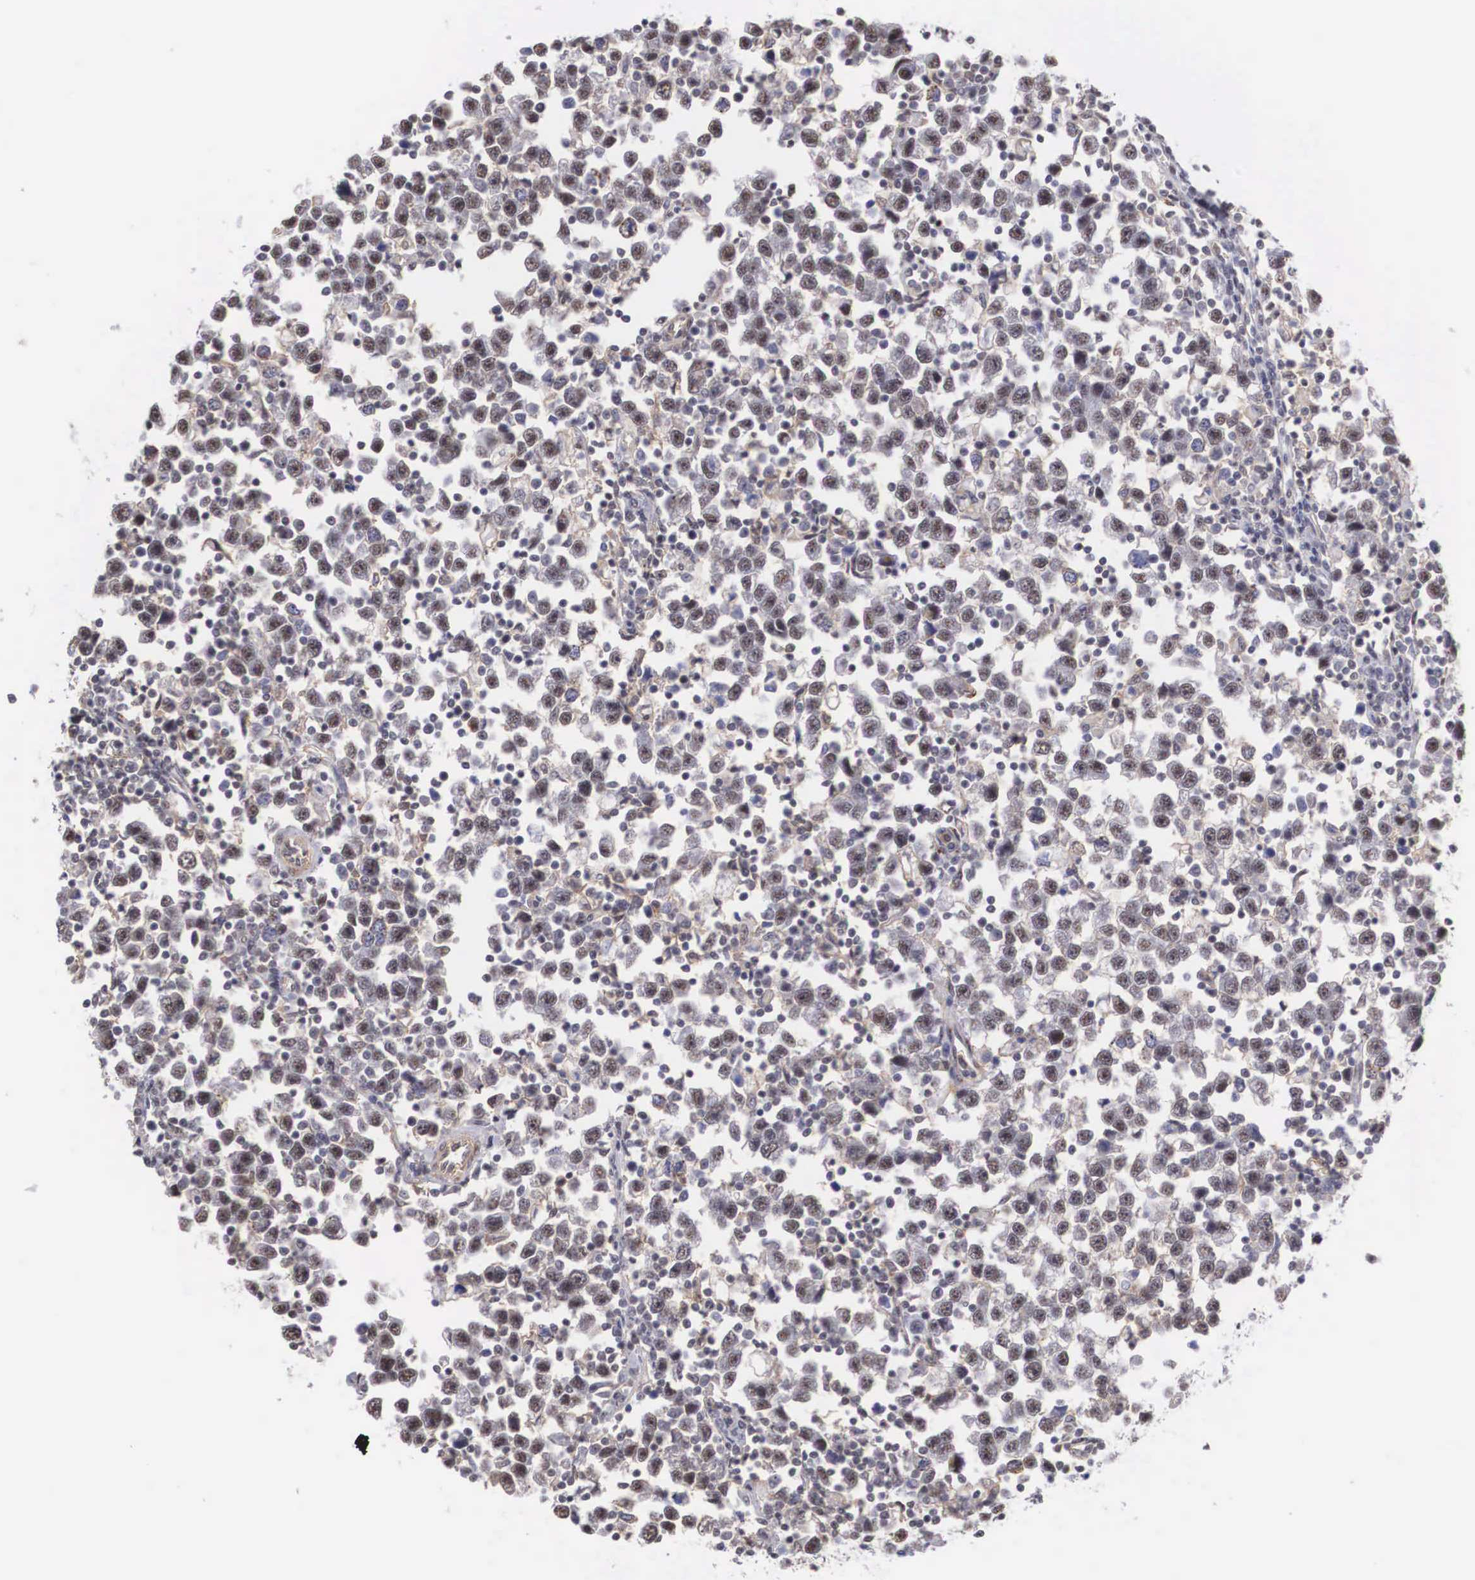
{"staining": {"intensity": "weak", "quantity": "<25%", "location": "nuclear"}, "tissue": "testis cancer", "cell_type": "Tumor cells", "image_type": "cancer", "snomed": [{"axis": "morphology", "description": "Seminoma, NOS"}, {"axis": "topography", "description": "Testis"}], "caption": "High power microscopy micrograph of an immunohistochemistry (IHC) photomicrograph of testis cancer, revealing no significant staining in tumor cells. (Stains: DAB IHC with hematoxylin counter stain, Microscopy: brightfield microscopy at high magnification).", "gene": "NR4A2", "patient": {"sex": "male", "age": 43}}